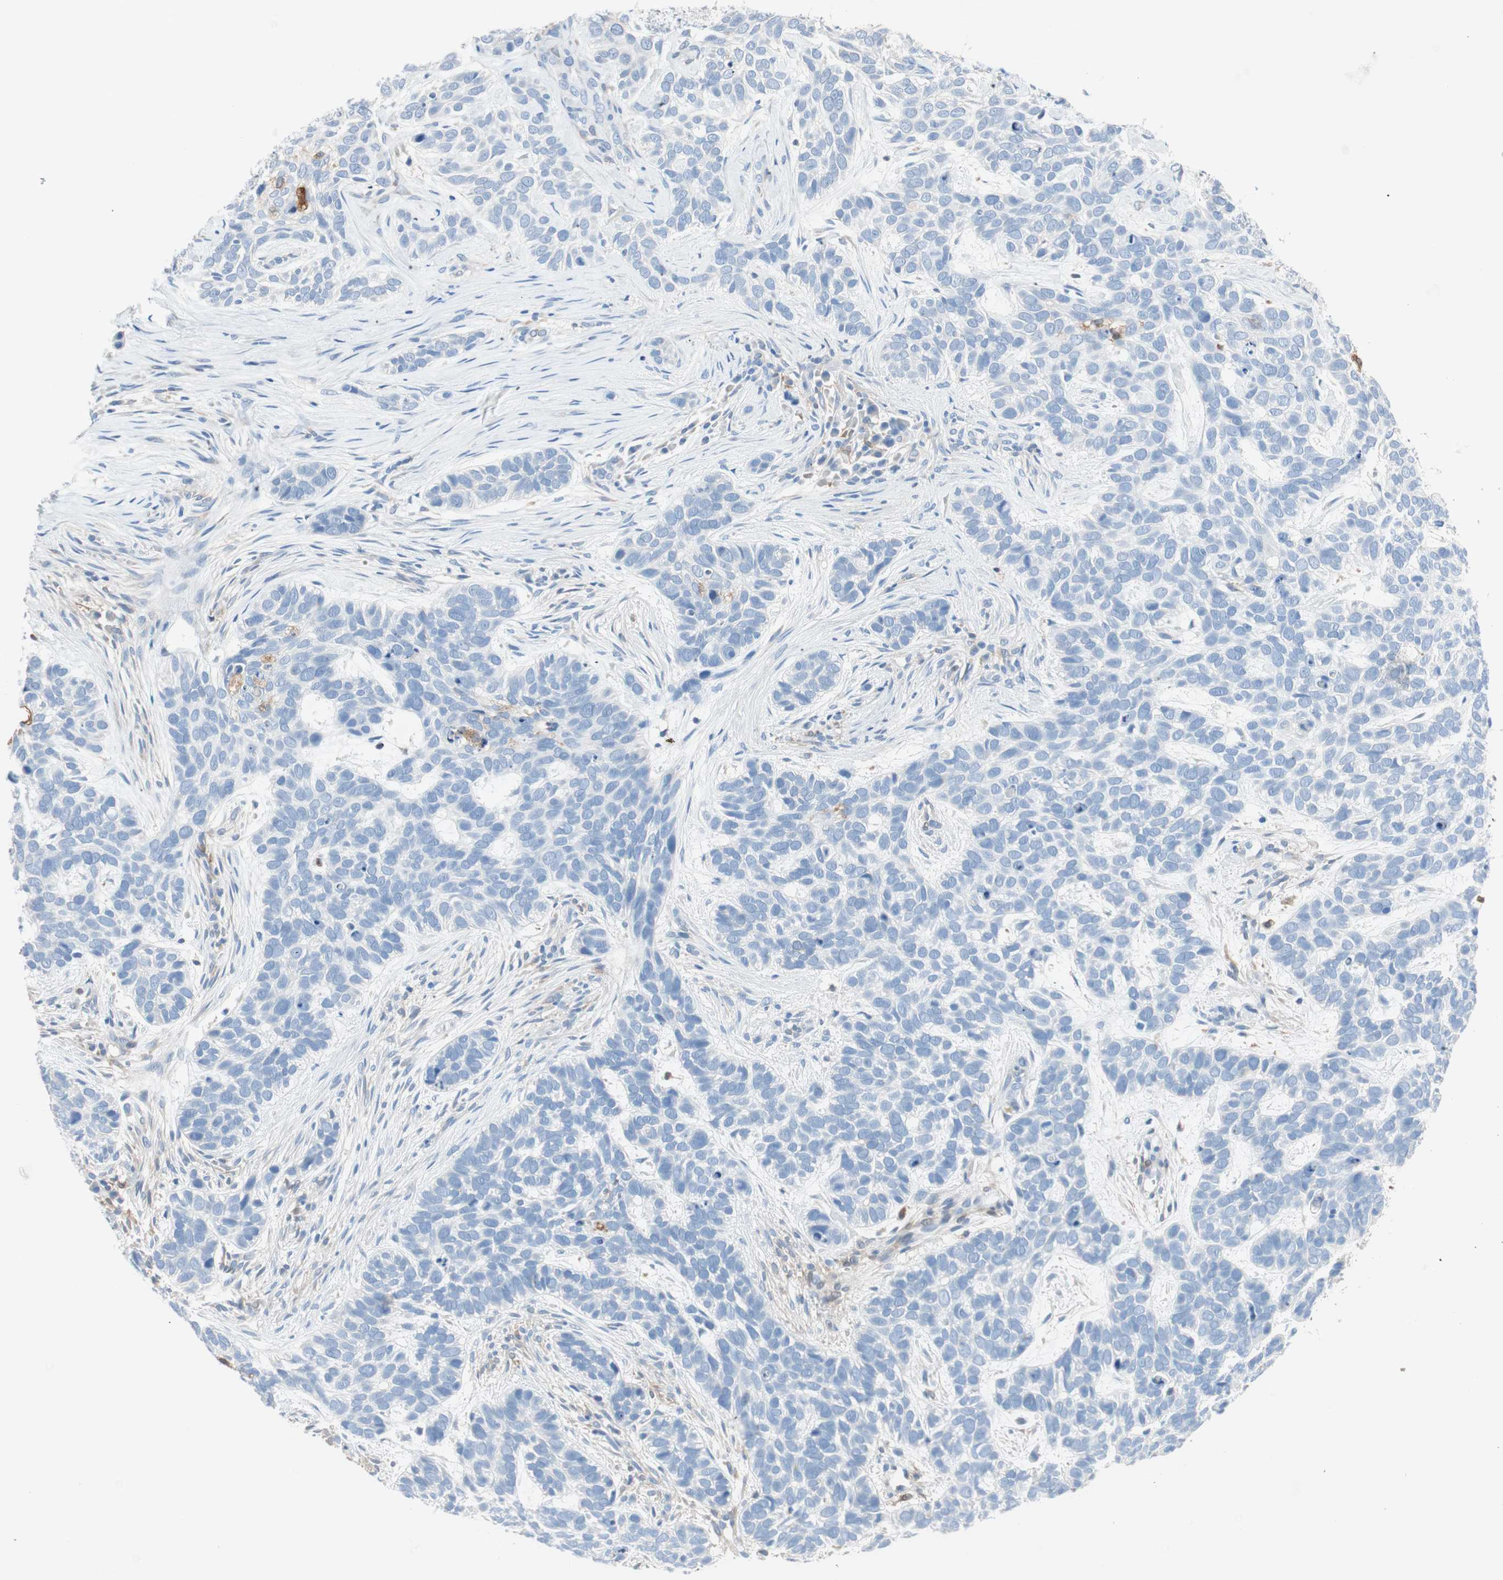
{"staining": {"intensity": "negative", "quantity": "none", "location": "none"}, "tissue": "skin cancer", "cell_type": "Tumor cells", "image_type": "cancer", "snomed": [{"axis": "morphology", "description": "Basal cell carcinoma"}, {"axis": "topography", "description": "Skin"}], "caption": "Immunohistochemical staining of human skin cancer demonstrates no significant staining in tumor cells. (Stains: DAB IHC with hematoxylin counter stain, Microscopy: brightfield microscopy at high magnification).", "gene": "GLUL", "patient": {"sex": "male", "age": 87}}